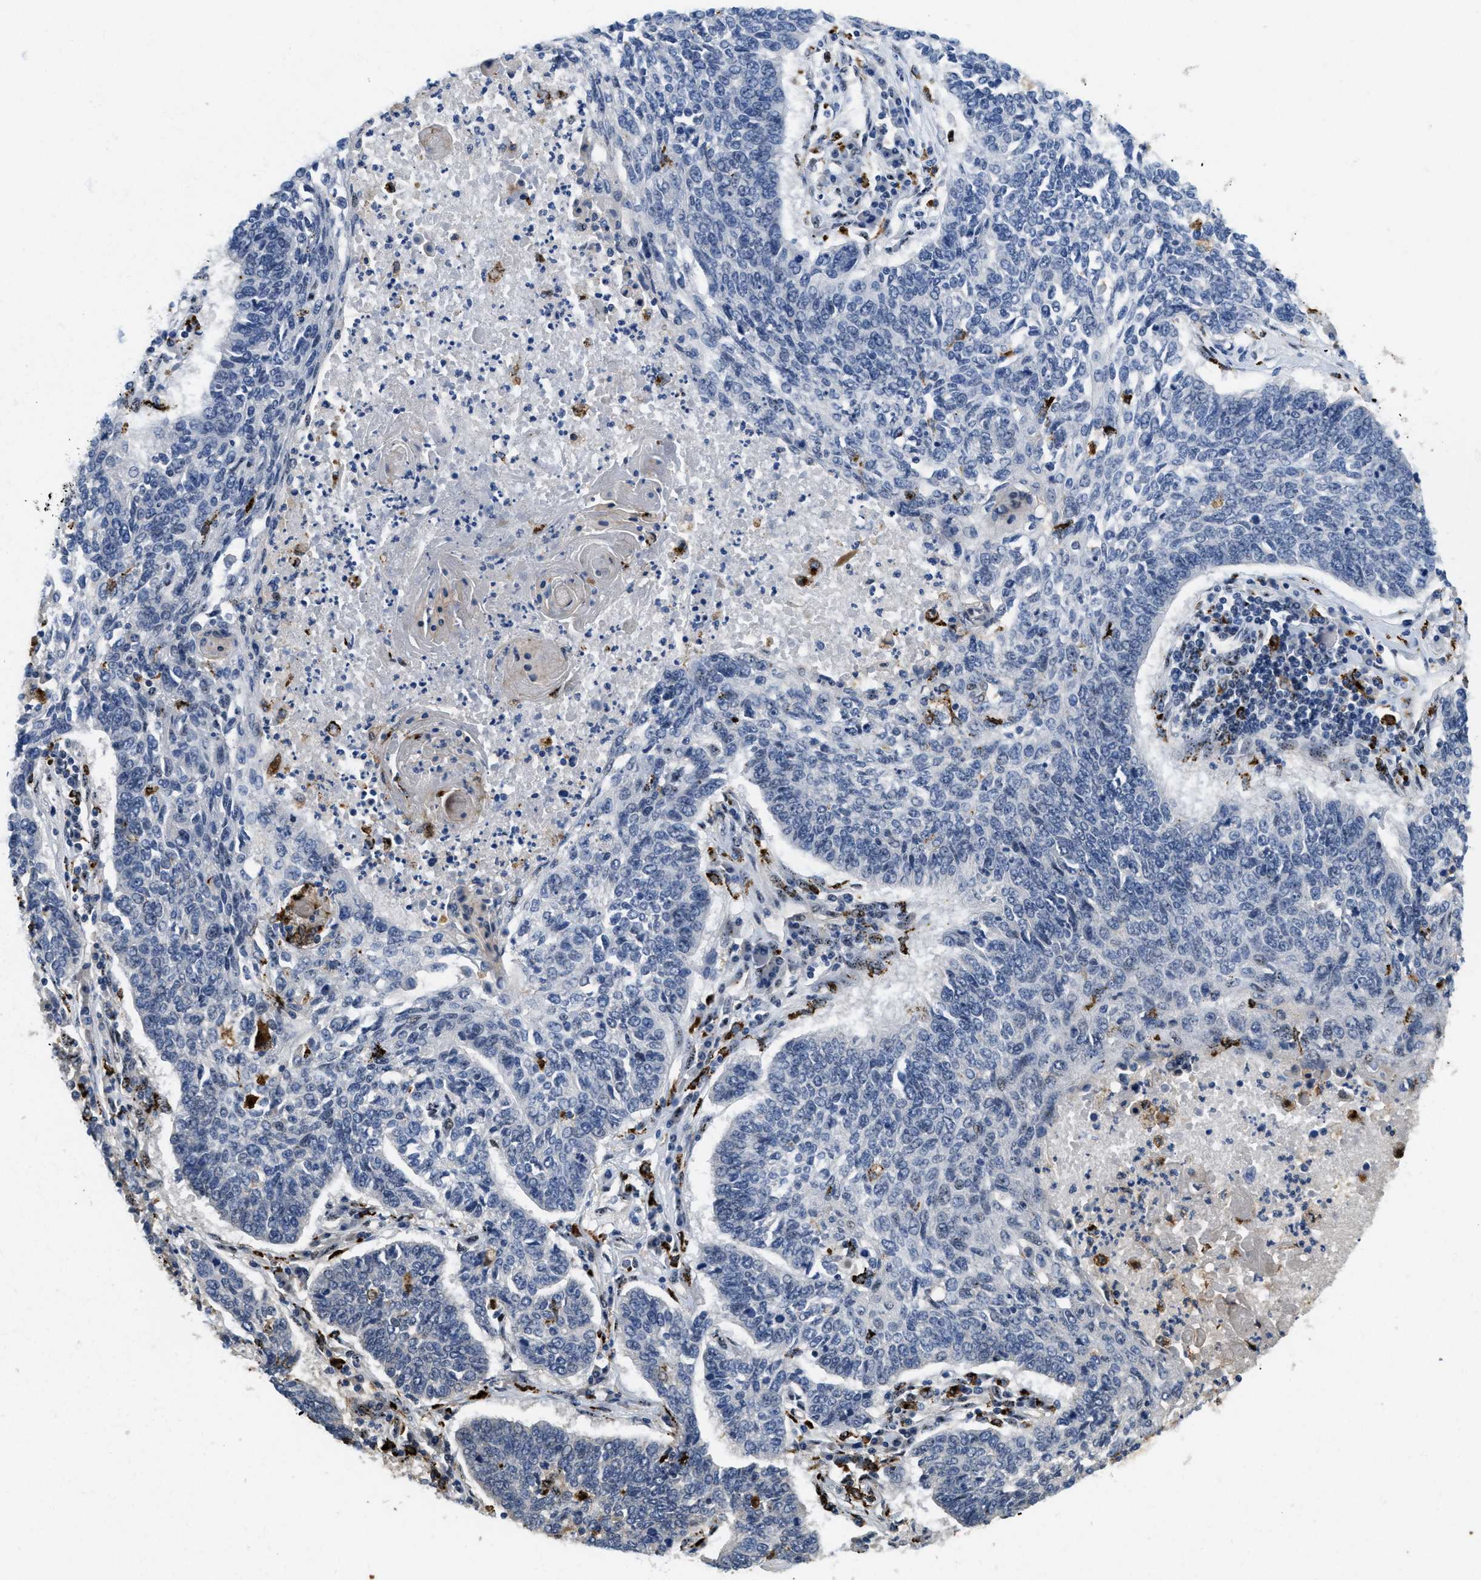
{"staining": {"intensity": "negative", "quantity": "none", "location": "none"}, "tissue": "lung cancer", "cell_type": "Tumor cells", "image_type": "cancer", "snomed": [{"axis": "morphology", "description": "Normal tissue, NOS"}, {"axis": "morphology", "description": "Squamous cell carcinoma, NOS"}, {"axis": "topography", "description": "Cartilage tissue"}, {"axis": "topography", "description": "Bronchus"}, {"axis": "topography", "description": "Lung"}], "caption": "IHC micrograph of neoplastic tissue: human lung cancer stained with DAB (3,3'-diaminobenzidine) displays no significant protein staining in tumor cells.", "gene": "BMPR2", "patient": {"sex": "female", "age": 49}}